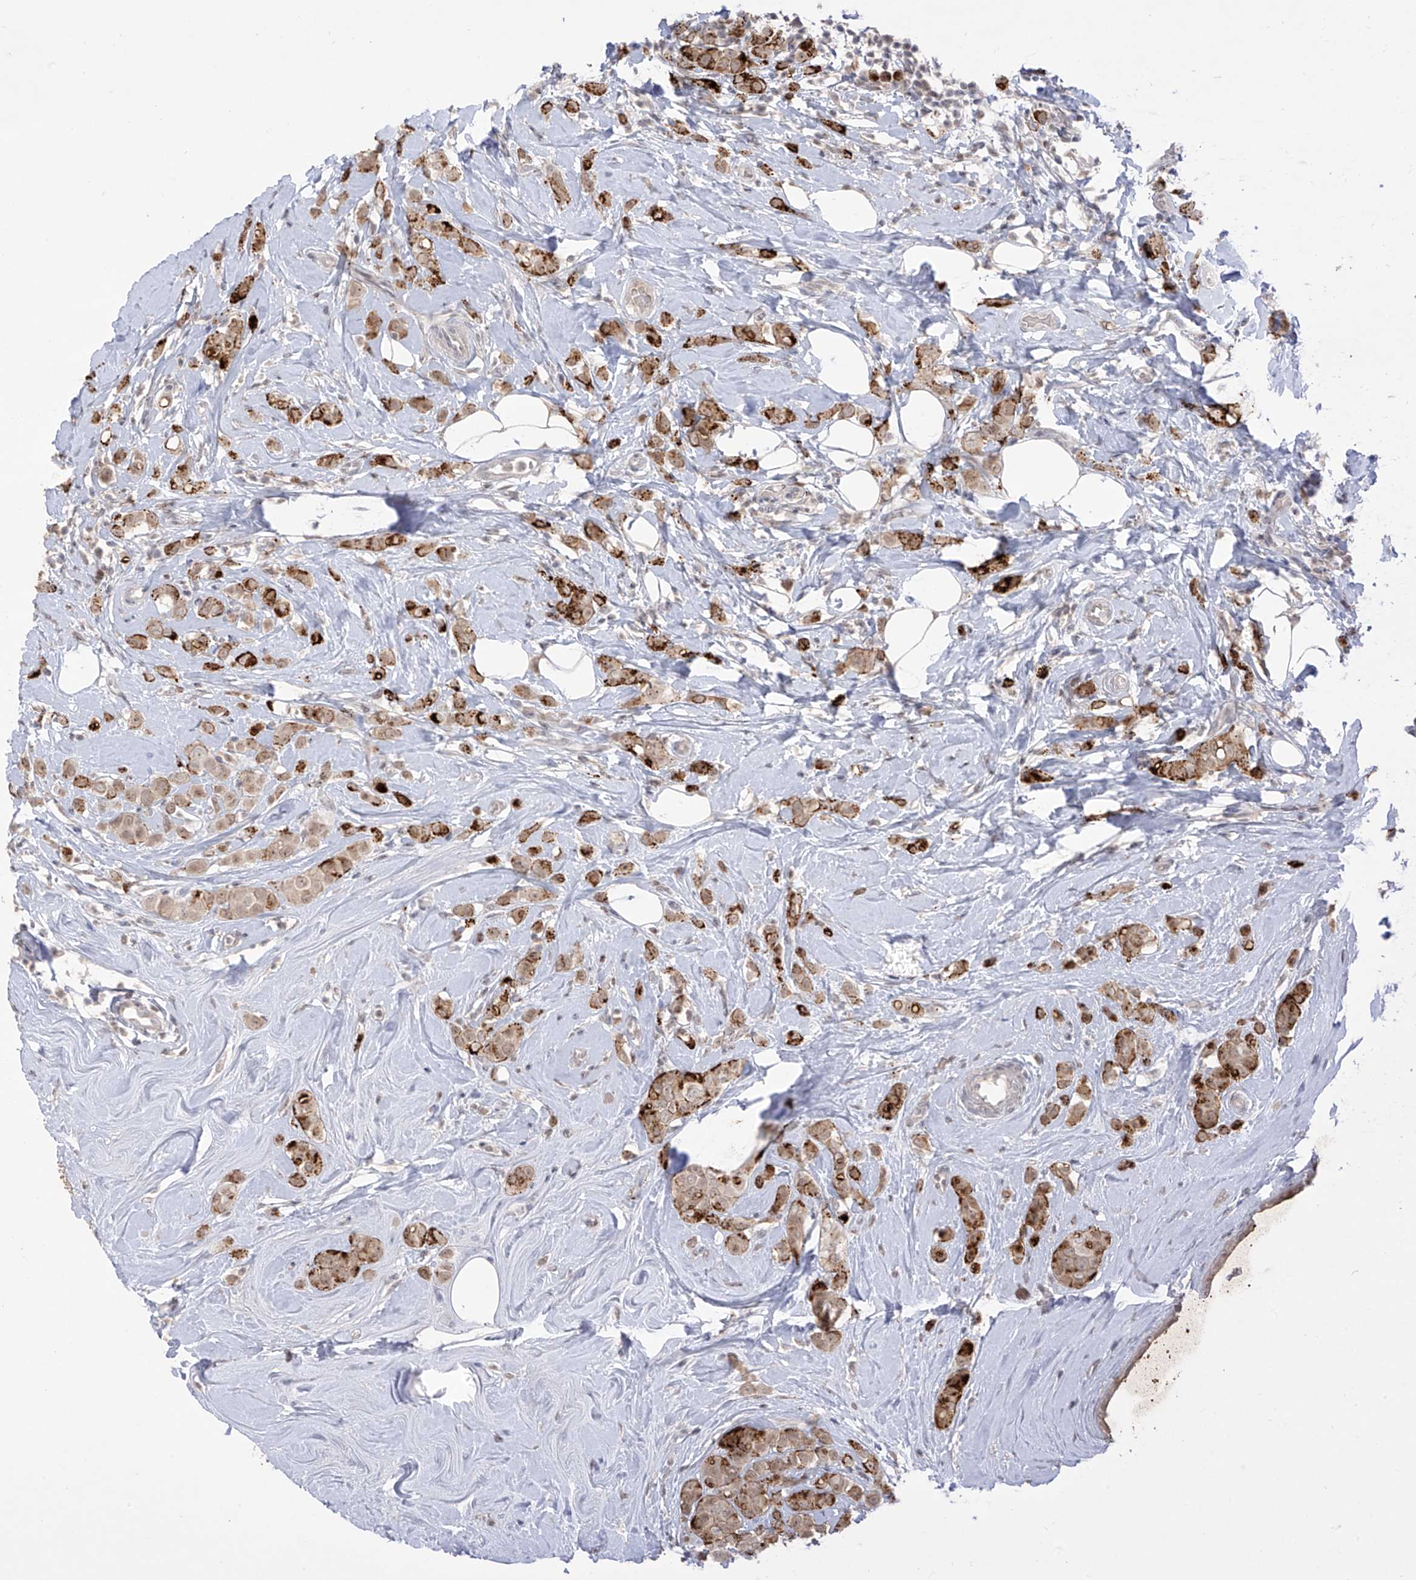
{"staining": {"intensity": "moderate", "quantity": ">75%", "location": "cytoplasmic/membranous"}, "tissue": "breast cancer", "cell_type": "Tumor cells", "image_type": "cancer", "snomed": [{"axis": "morphology", "description": "Lobular carcinoma"}, {"axis": "topography", "description": "Breast"}], "caption": "The image shows staining of breast lobular carcinoma, revealing moderate cytoplasmic/membranous protein positivity (brown color) within tumor cells.", "gene": "OGT", "patient": {"sex": "female", "age": 47}}